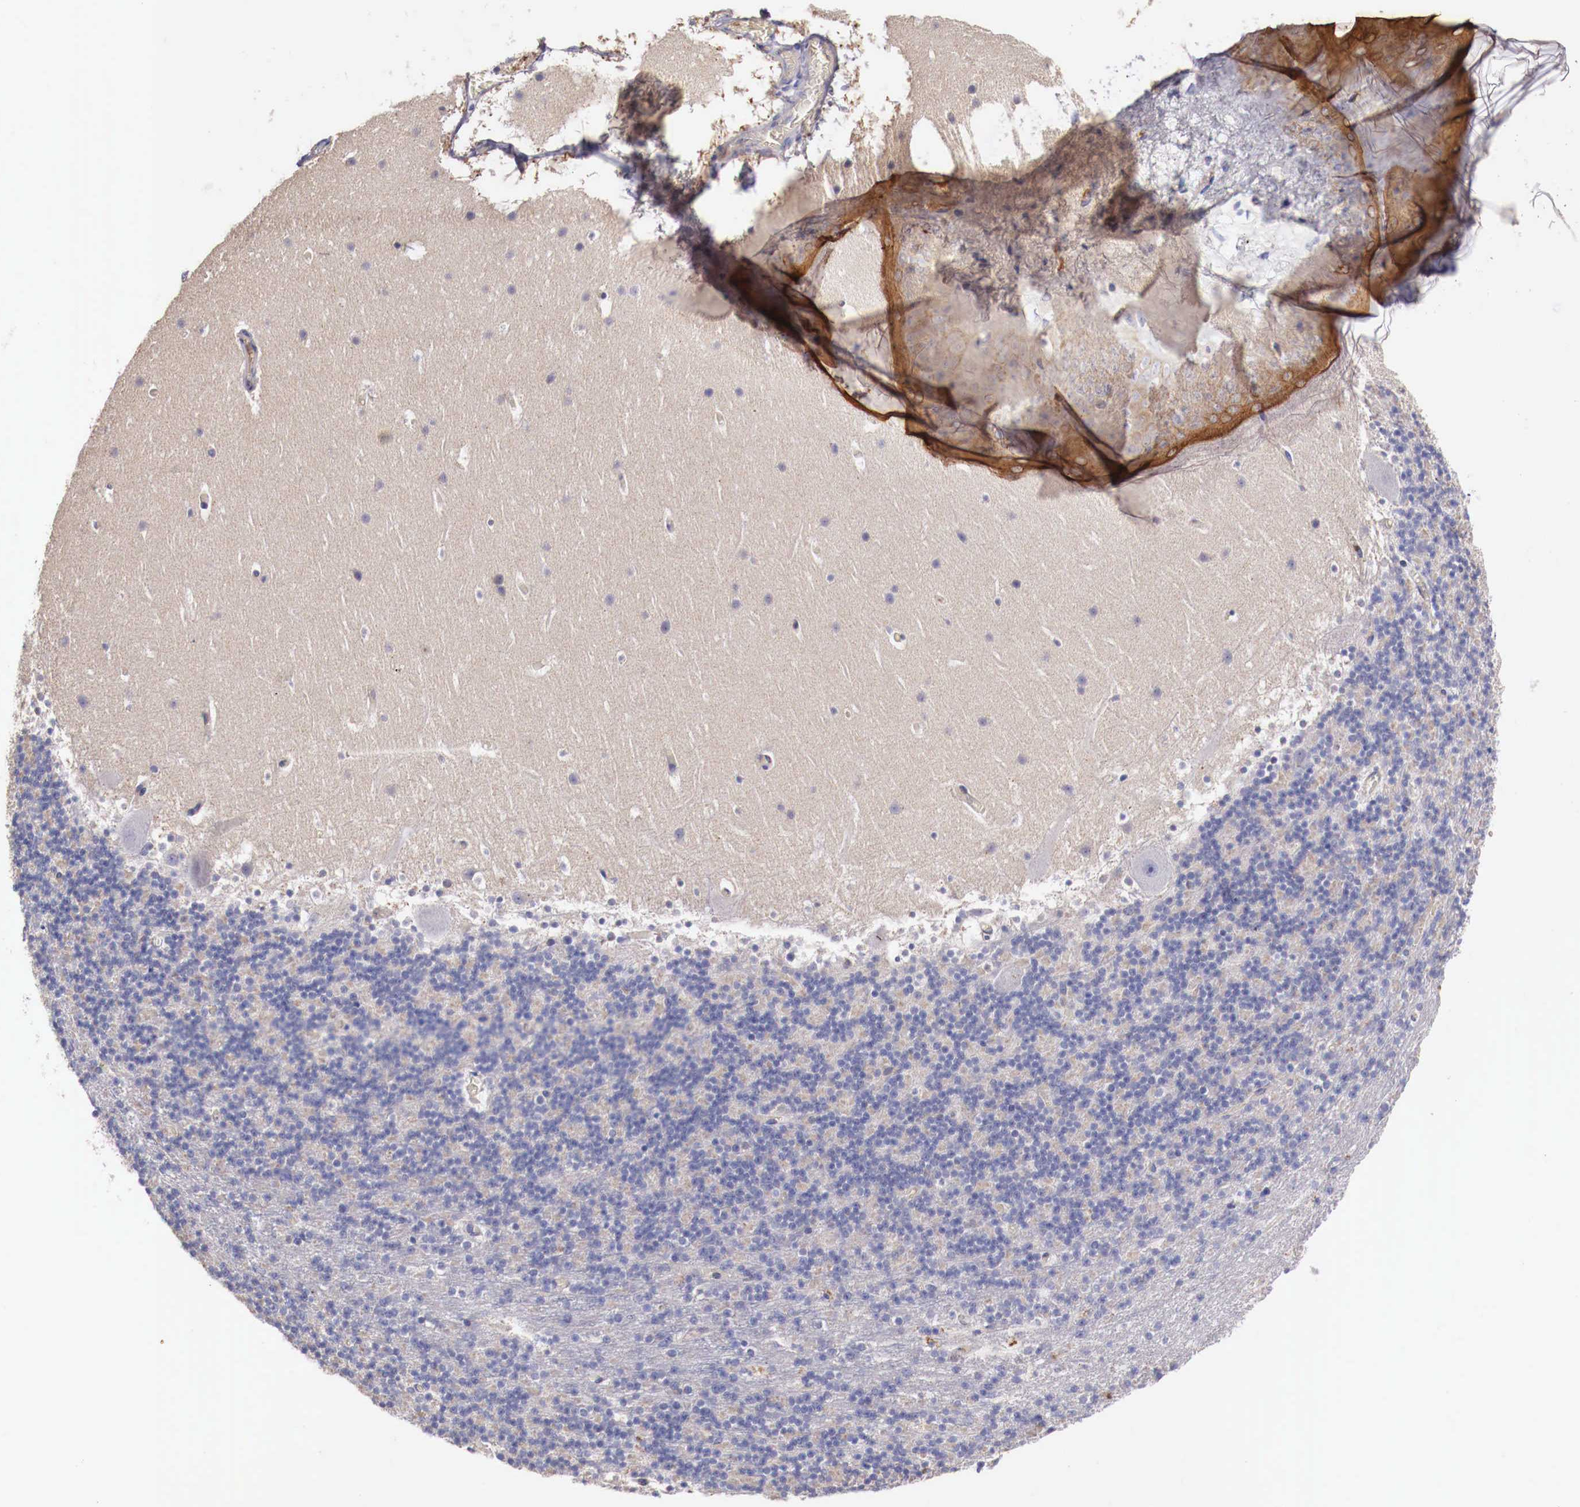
{"staining": {"intensity": "negative", "quantity": "none", "location": "none"}, "tissue": "cerebellum", "cell_type": "Cells in granular layer", "image_type": "normal", "snomed": [{"axis": "morphology", "description": "Normal tissue, NOS"}, {"axis": "topography", "description": "Cerebellum"}], "caption": "Immunohistochemical staining of unremarkable human cerebellum demonstrates no significant expression in cells in granular layer.", "gene": "PITPNA", "patient": {"sex": "male", "age": 45}}